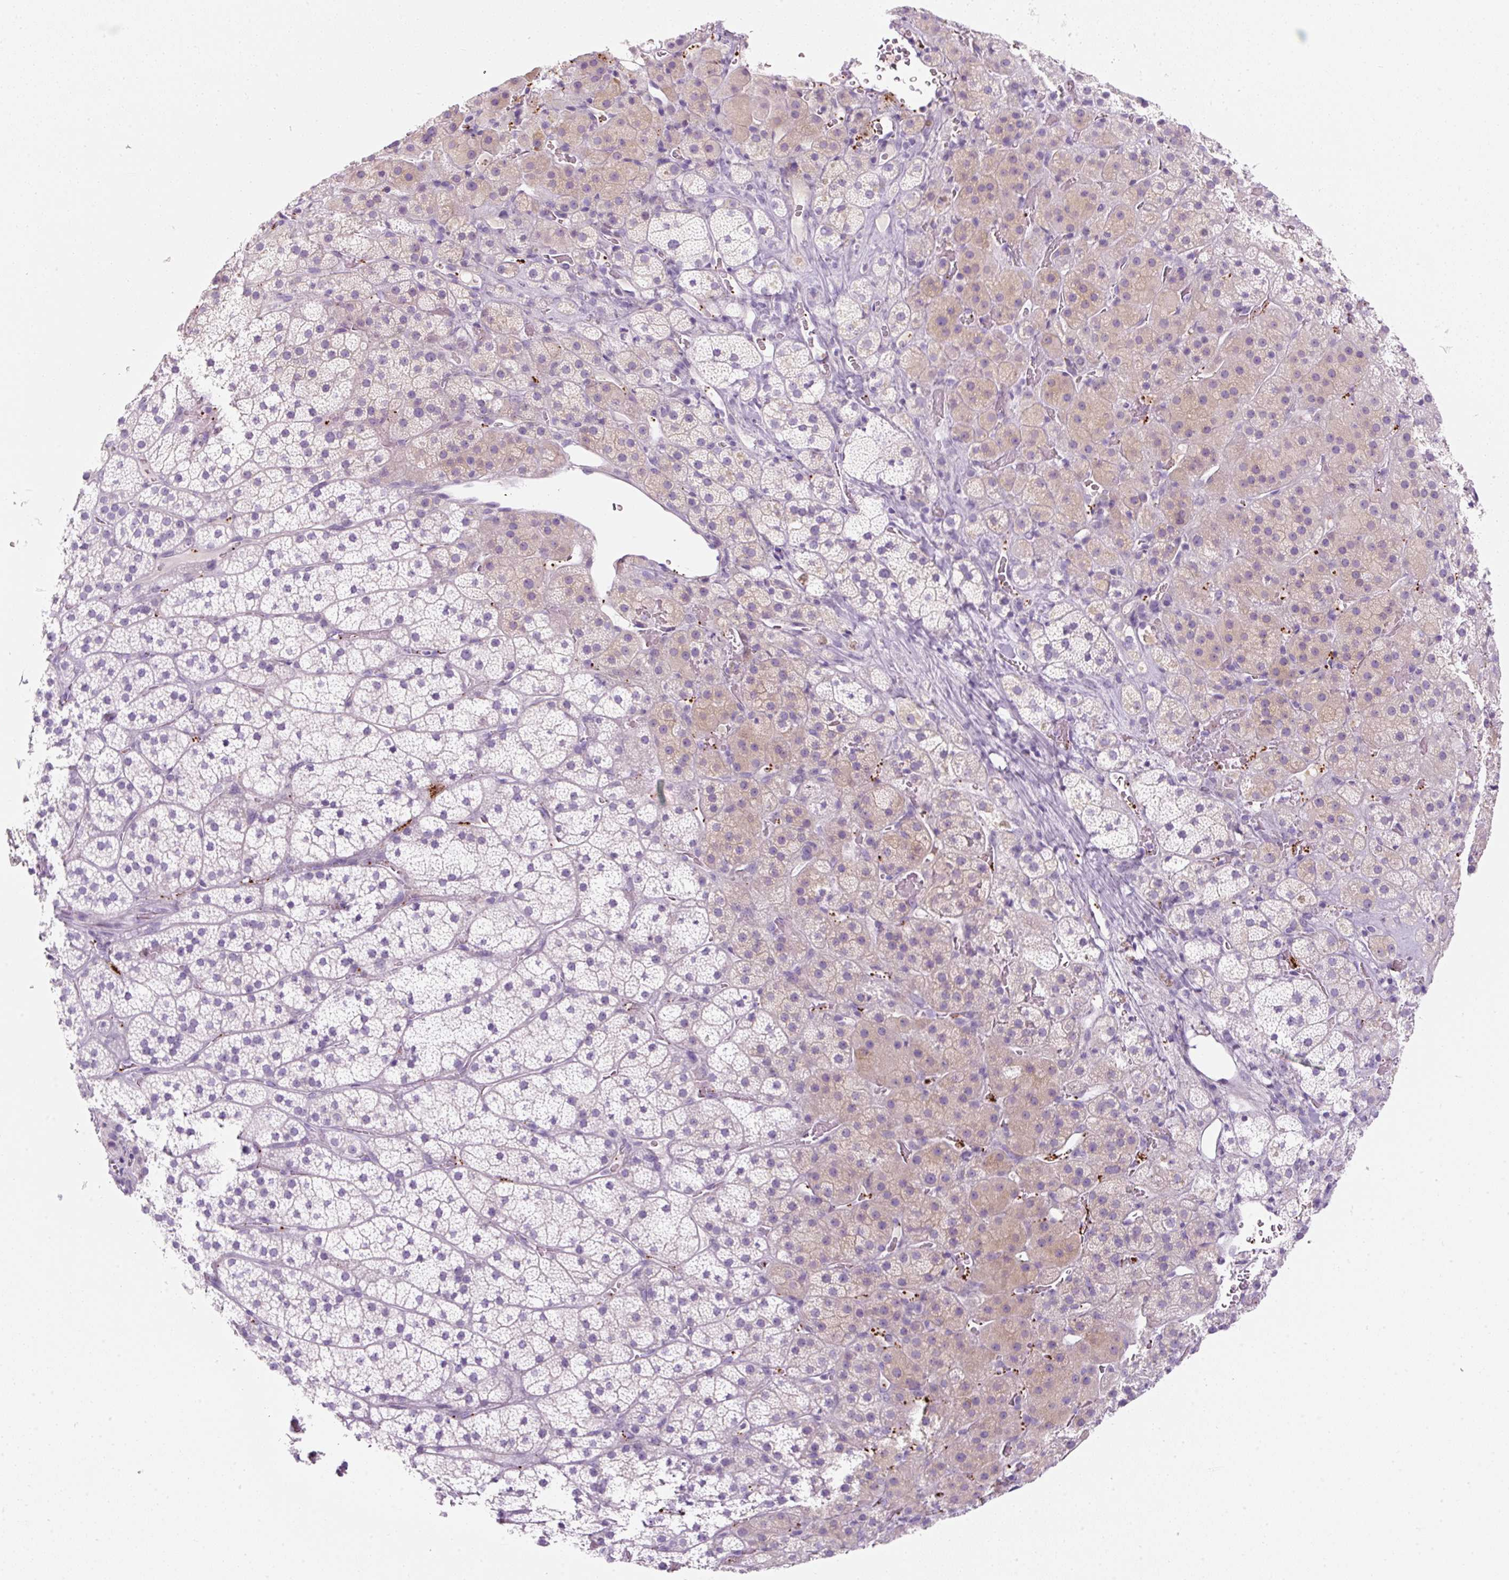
{"staining": {"intensity": "weak", "quantity": "25%-75%", "location": "cytoplasmic/membranous"}, "tissue": "adrenal gland", "cell_type": "Glandular cells", "image_type": "normal", "snomed": [{"axis": "morphology", "description": "Normal tissue, NOS"}, {"axis": "topography", "description": "Adrenal gland"}], "caption": "This image exhibits unremarkable adrenal gland stained with immunohistochemistry (IHC) to label a protein in brown. The cytoplasmic/membranous of glandular cells show weak positivity for the protein. Nuclei are counter-stained blue.", "gene": "ENSG00000288796", "patient": {"sex": "male", "age": 57}}